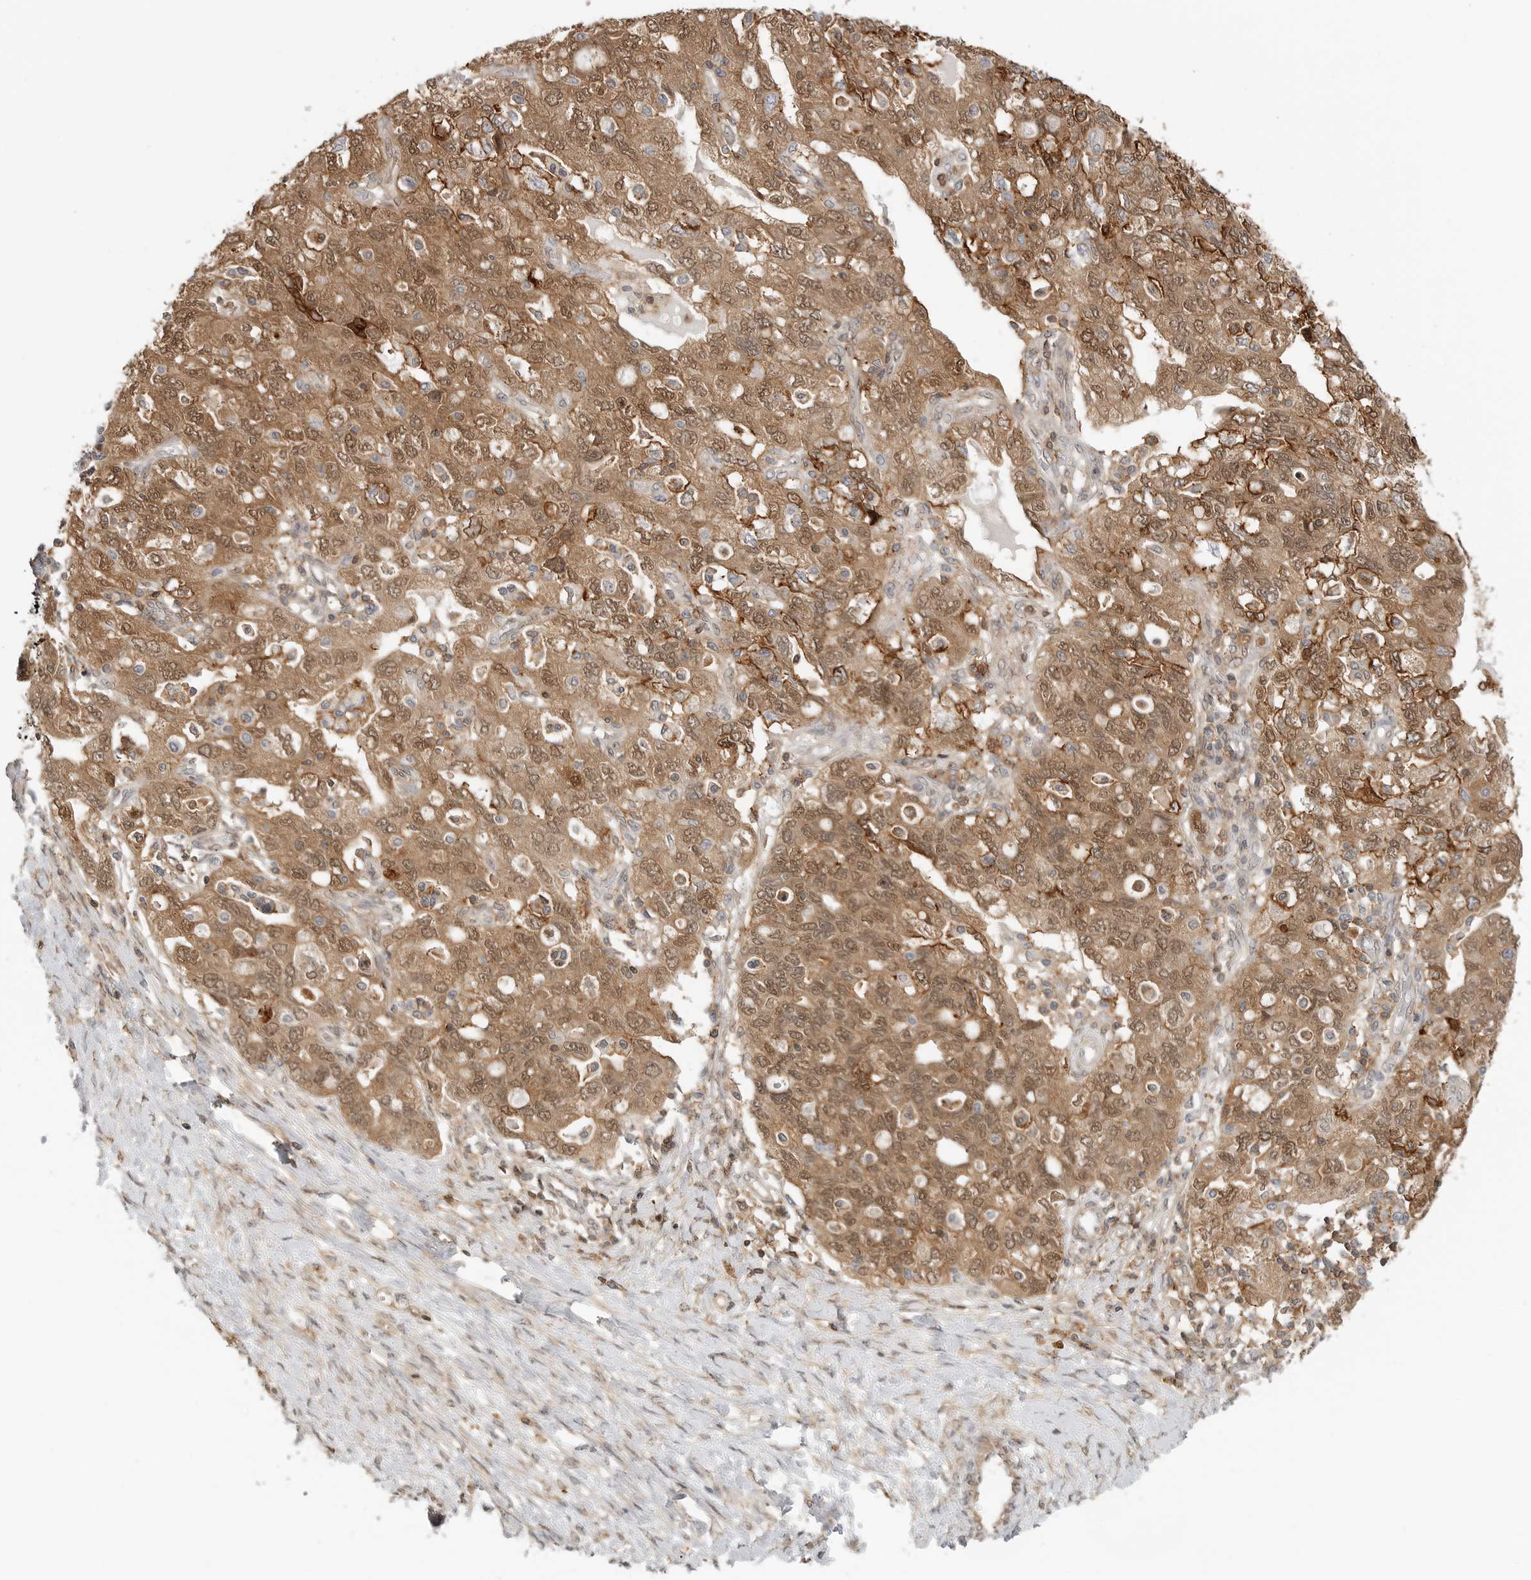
{"staining": {"intensity": "moderate", "quantity": ">75%", "location": "cytoplasmic/membranous,nuclear"}, "tissue": "ovarian cancer", "cell_type": "Tumor cells", "image_type": "cancer", "snomed": [{"axis": "morphology", "description": "Carcinoma, NOS"}, {"axis": "morphology", "description": "Cystadenocarcinoma, serous, NOS"}, {"axis": "topography", "description": "Ovary"}], "caption": "Moderate cytoplasmic/membranous and nuclear protein positivity is appreciated in approximately >75% of tumor cells in ovarian carcinoma.", "gene": "ANXA11", "patient": {"sex": "female", "age": 69}}